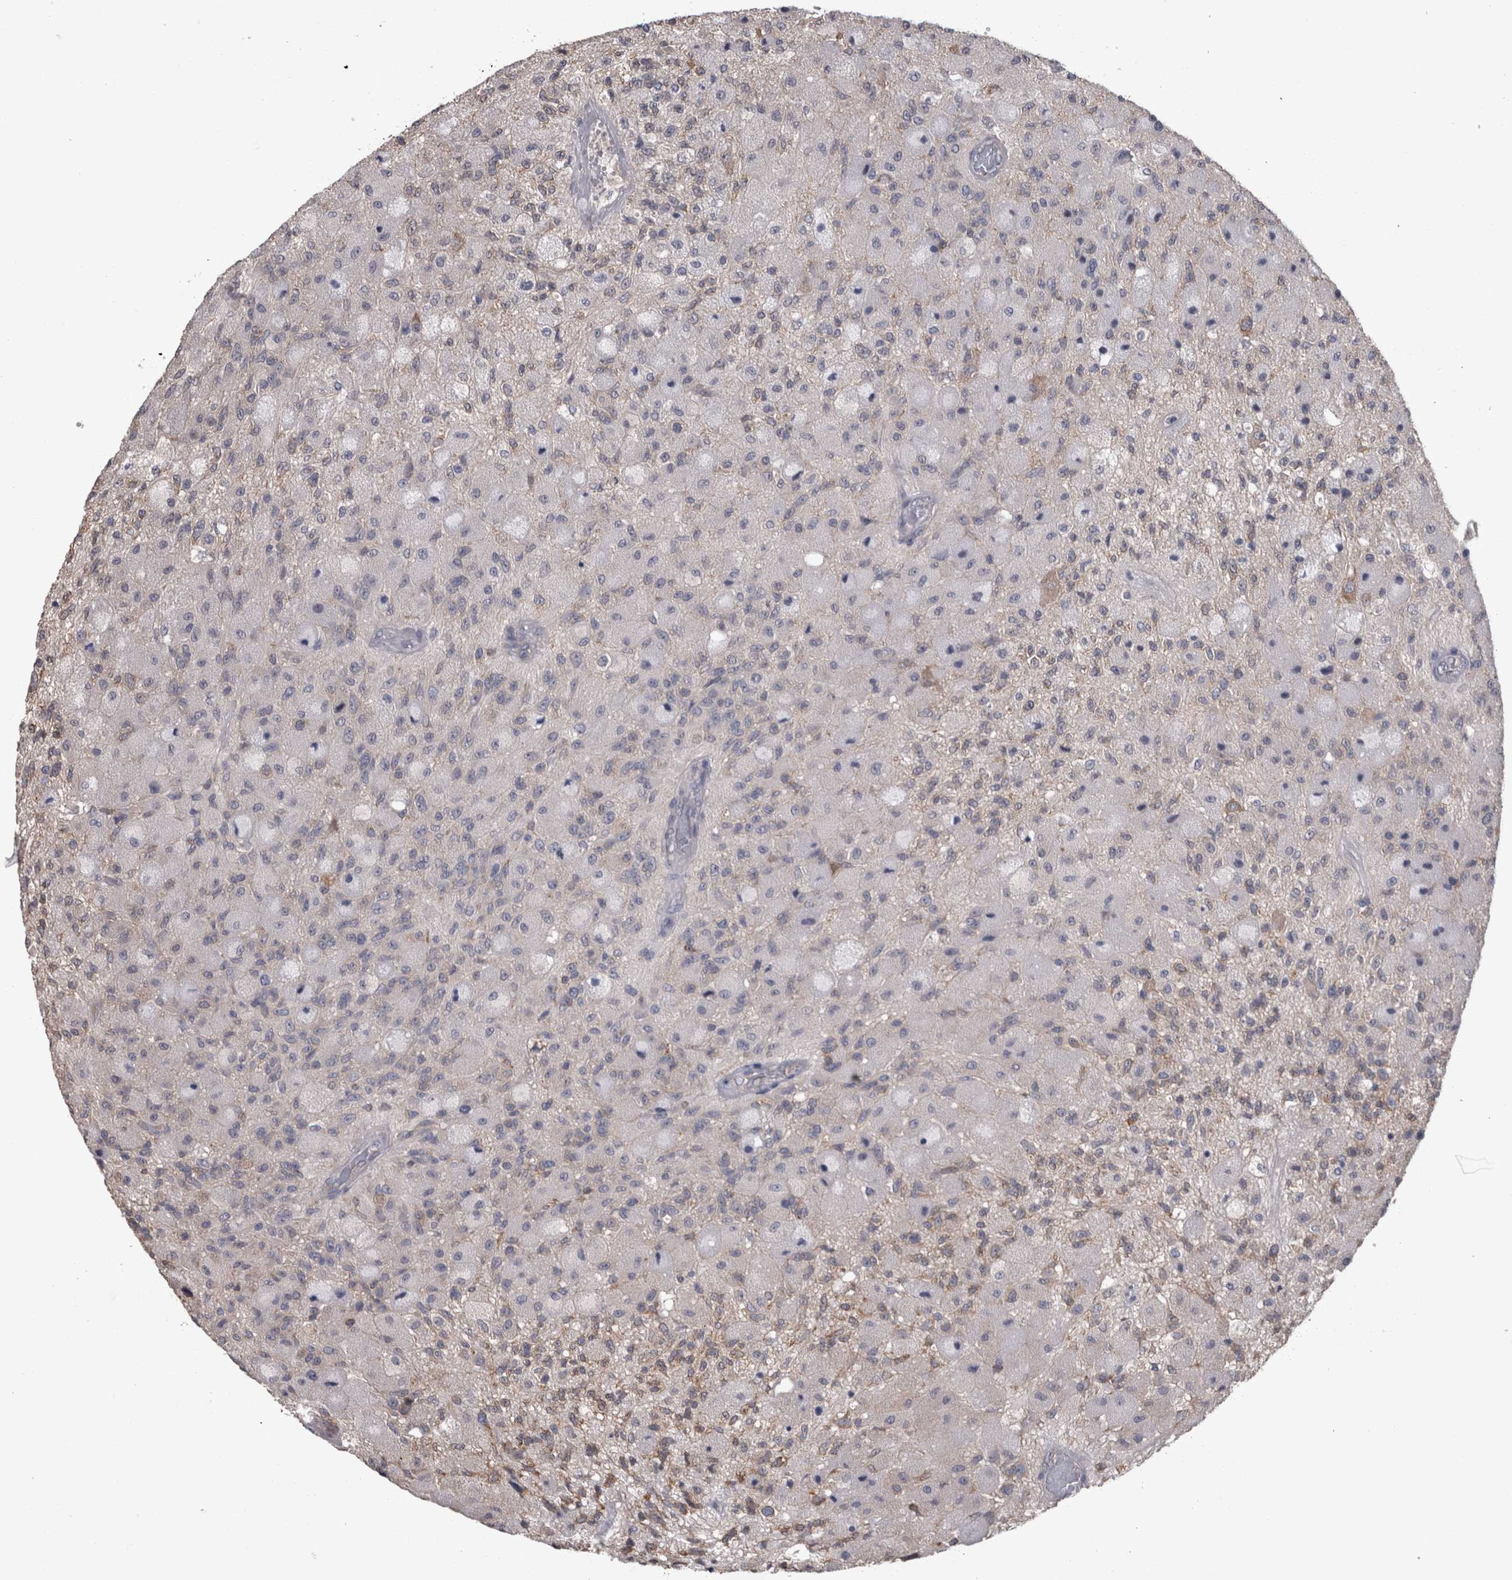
{"staining": {"intensity": "weak", "quantity": "<25%", "location": "cytoplasmic/membranous"}, "tissue": "glioma", "cell_type": "Tumor cells", "image_type": "cancer", "snomed": [{"axis": "morphology", "description": "Normal tissue, NOS"}, {"axis": "morphology", "description": "Glioma, malignant, High grade"}, {"axis": "topography", "description": "Cerebral cortex"}], "caption": "This is an immunohistochemistry (IHC) photomicrograph of malignant glioma (high-grade). There is no staining in tumor cells.", "gene": "DDX6", "patient": {"sex": "male", "age": 77}}